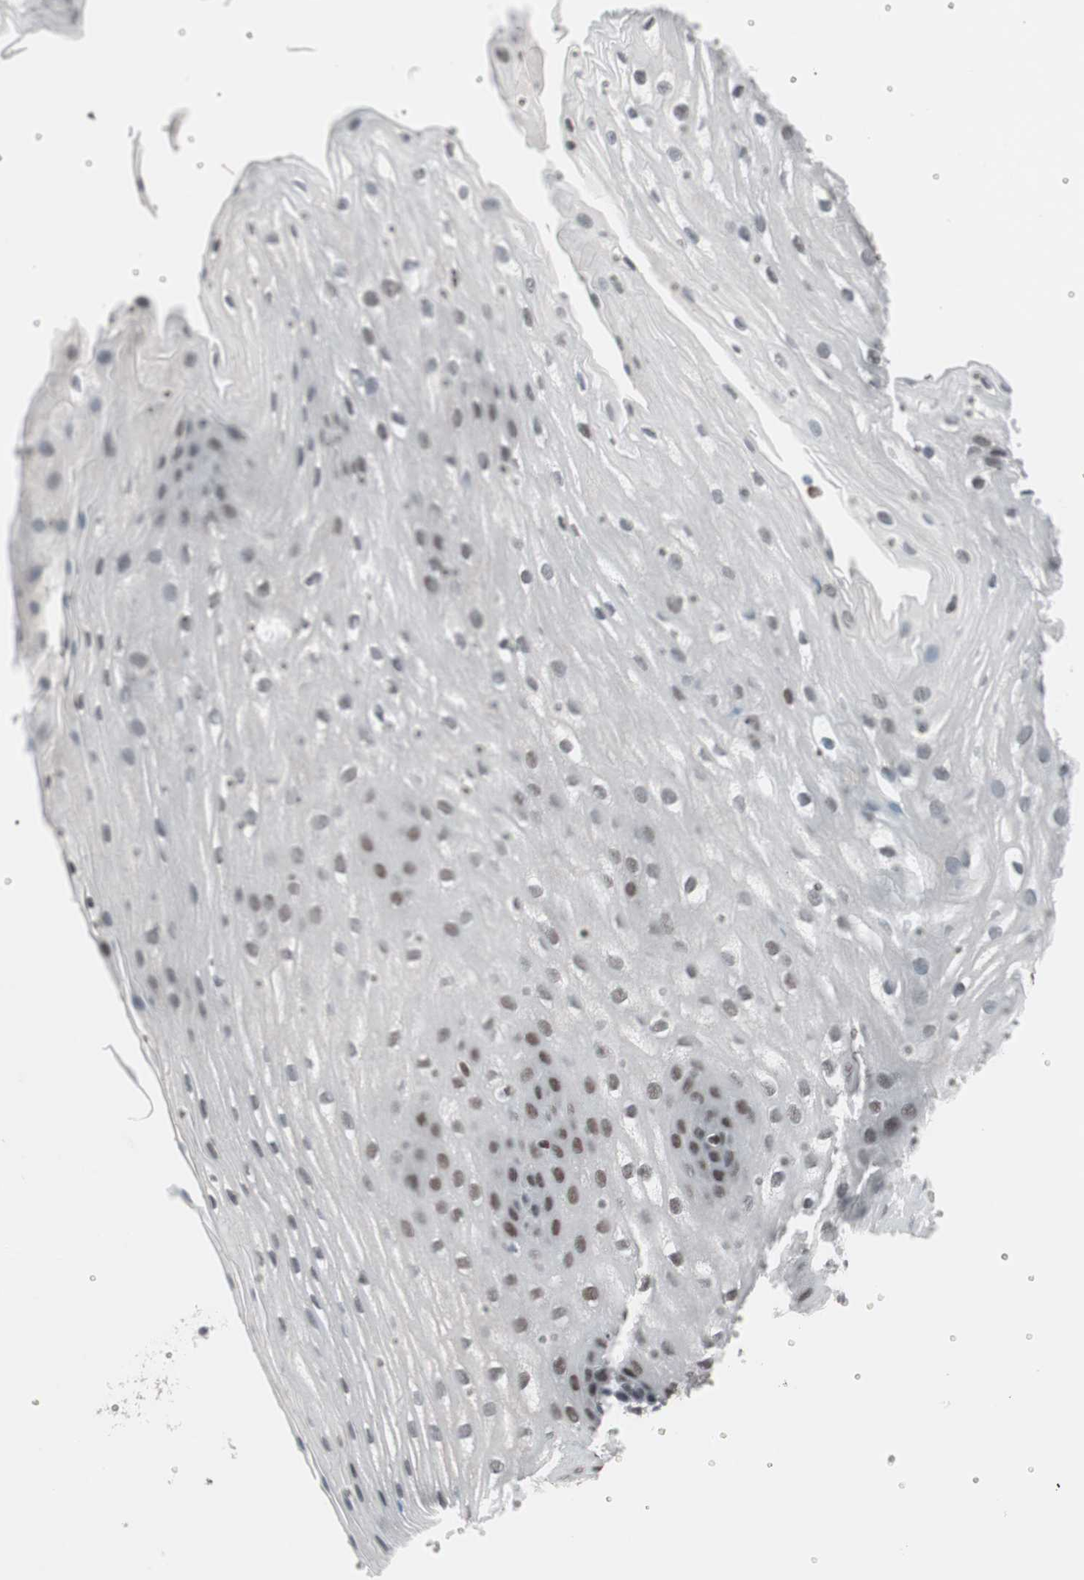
{"staining": {"intensity": "moderate", "quantity": "25%-75%", "location": "nuclear"}, "tissue": "esophagus", "cell_type": "Squamous epithelial cells", "image_type": "normal", "snomed": [{"axis": "morphology", "description": "Normal tissue, NOS"}, {"axis": "topography", "description": "Esophagus"}], "caption": "Unremarkable esophagus demonstrates moderate nuclear staining in approximately 25%-75% of squamous epithelial cells, visualized by immunohistochemistry. (DAB IHC, brown staining for protein, blue staining for nuclei).", "gene": "ARID1A", "patient": {"sex": "male", "age": 48}}